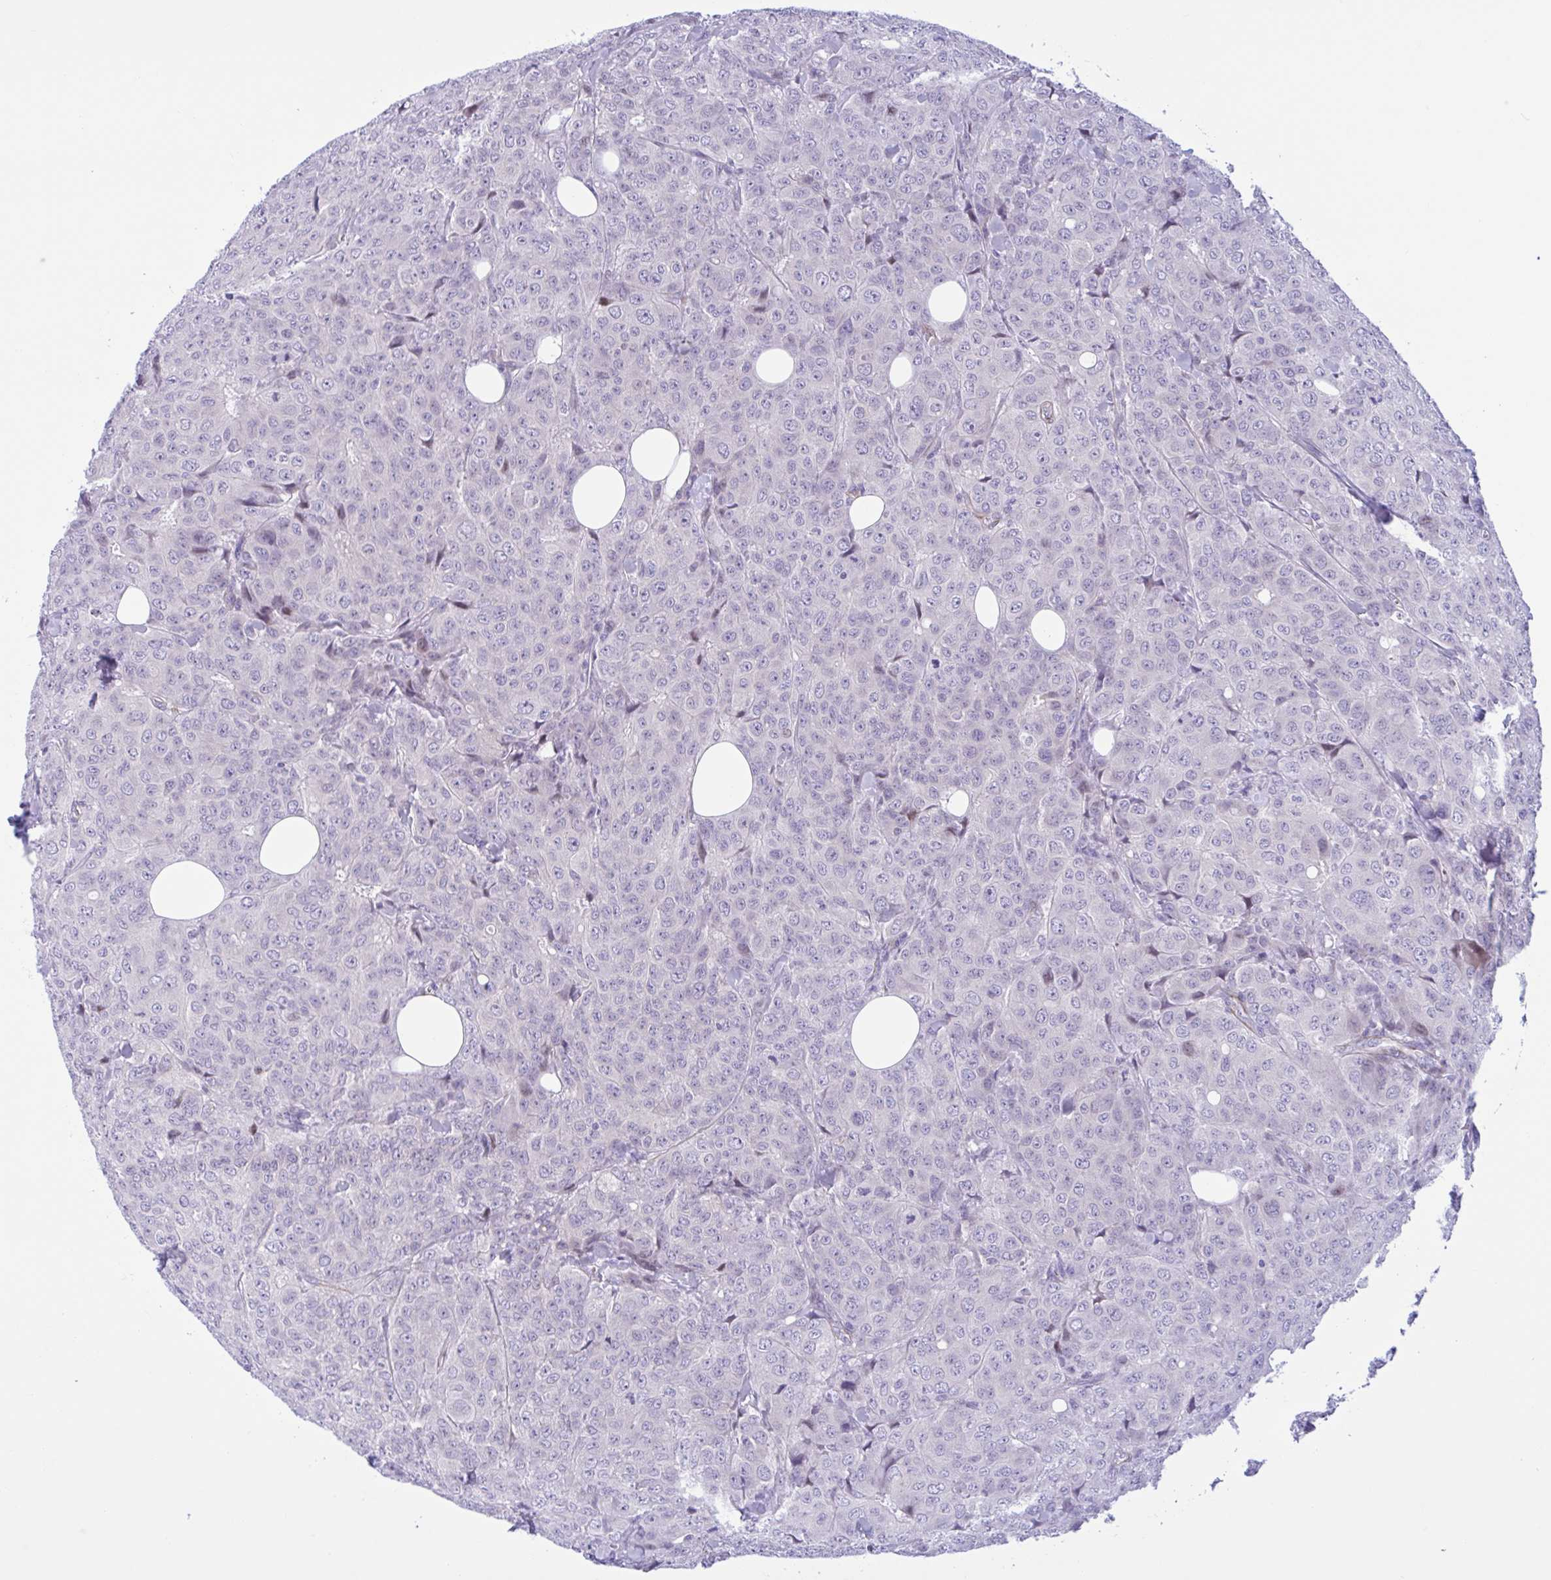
{"staining": {"intensity": "negative", "quantity": "none", "location": "none"}, "tissue": "breast cancer", "cell_type": "Tumor cells", "image_type": "cancer", "snomed": [{"axis": "morphology", "description": "Duct carcinoma"}, {"axis": "topography", "description": "Breast"}], "caption": "Immunohistochemical staining of breast cancer demonstrates no significant positivity in tumor cells.", "gene": "AHCYL2", "patient": {"sex": "female", "age": 43}}